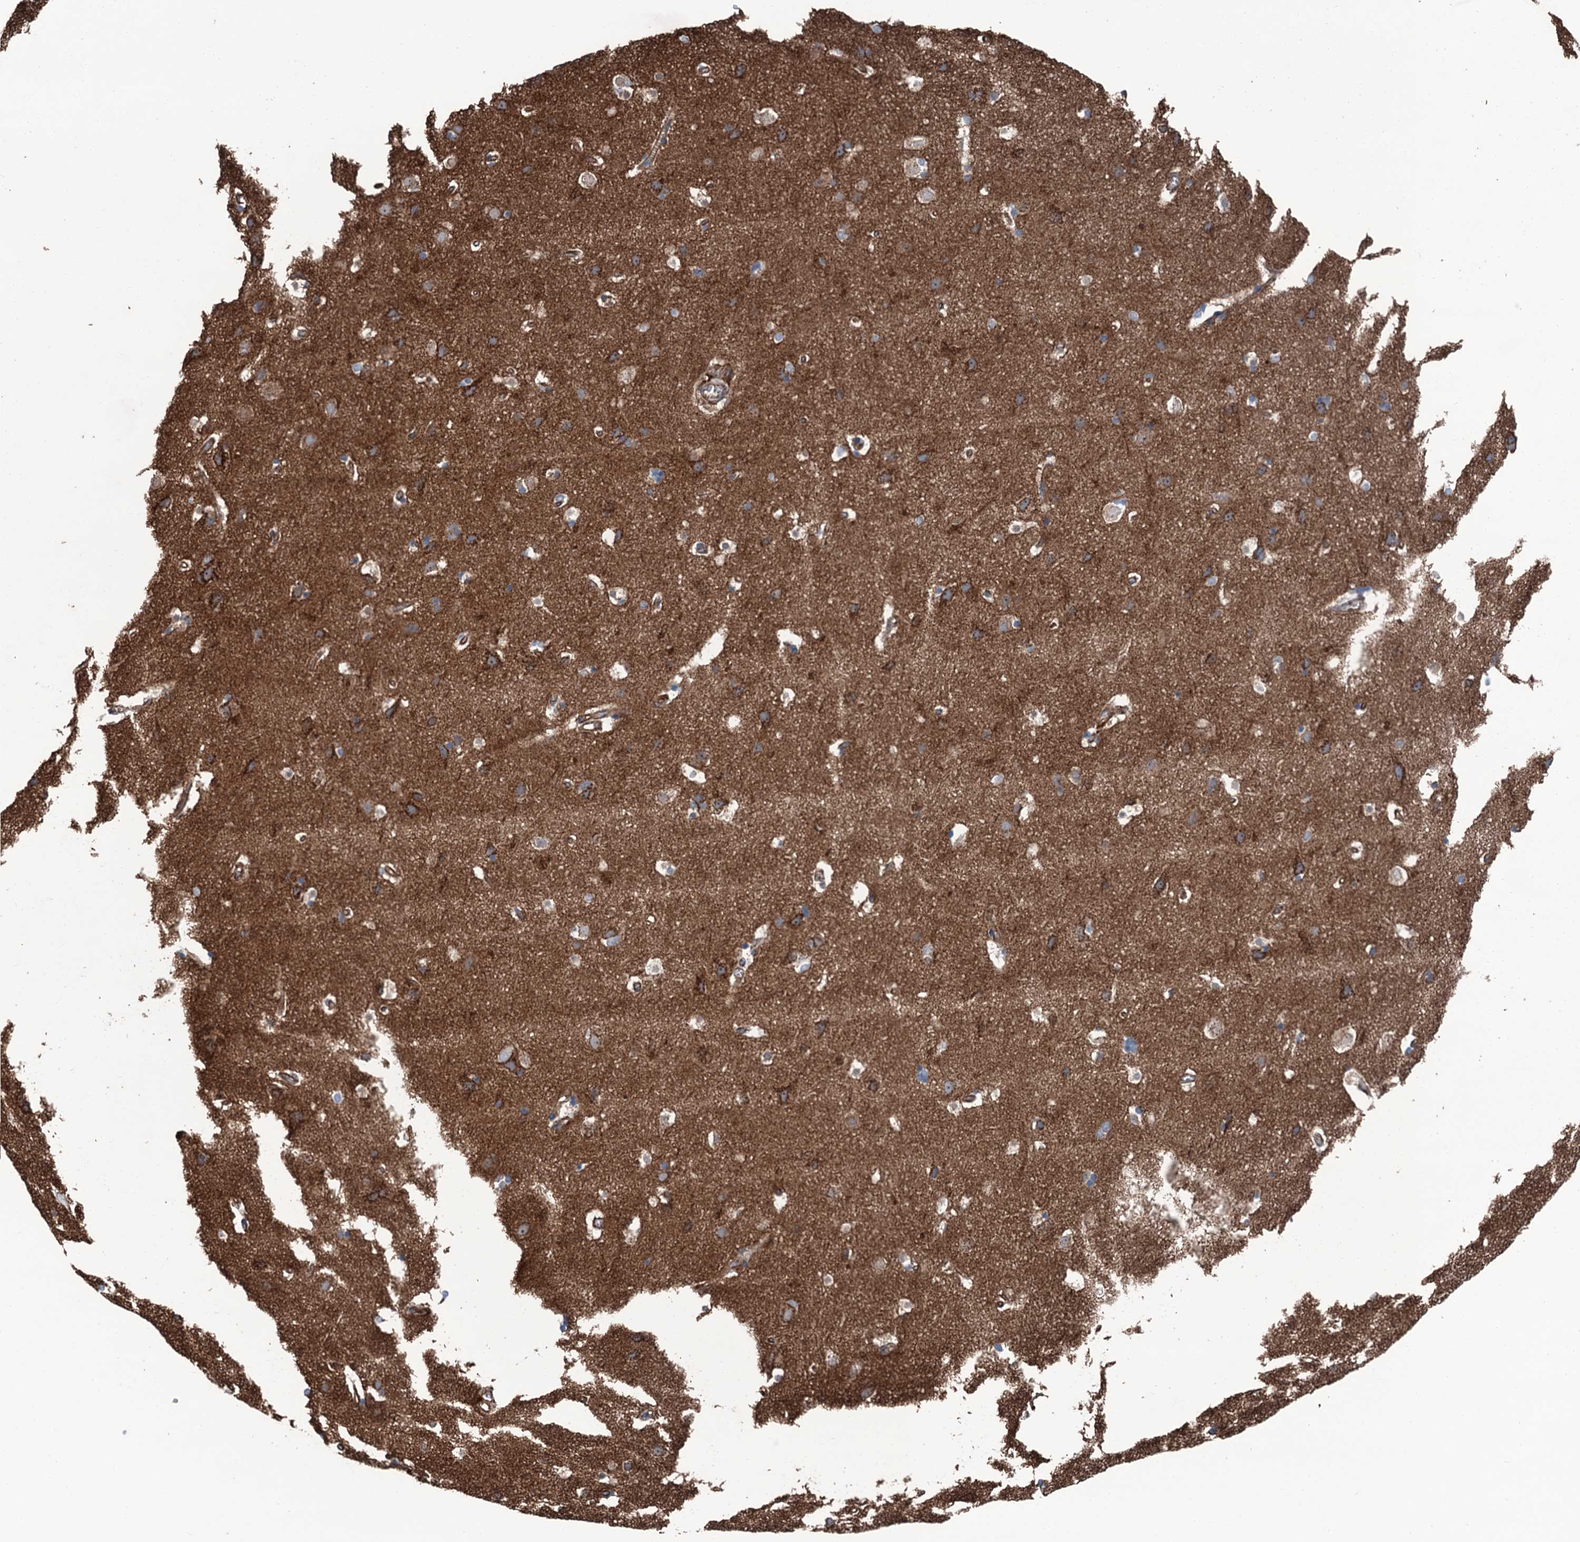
{"staining": {"intensity": "moderate", "quantity": ">75%", "location": "cytoplasmic/membranous"}, "tissue": "cerebral cortex", "cell_type": "Endothelial cells", "image_type": "normal", "snomed": [{"axis": "morphology", "description": "Normal tissue, NOS"}, {"axis": "topography", "description": "Cerebral cortex"}], "caption": "A medium amount of moderate cytoplasmic/membranous expression is appreciated in about >75% of endothelial cells in benign cerebral cortex.", "gene": "NMRAL1", "patient": {"sex": "male", "age": 54}}